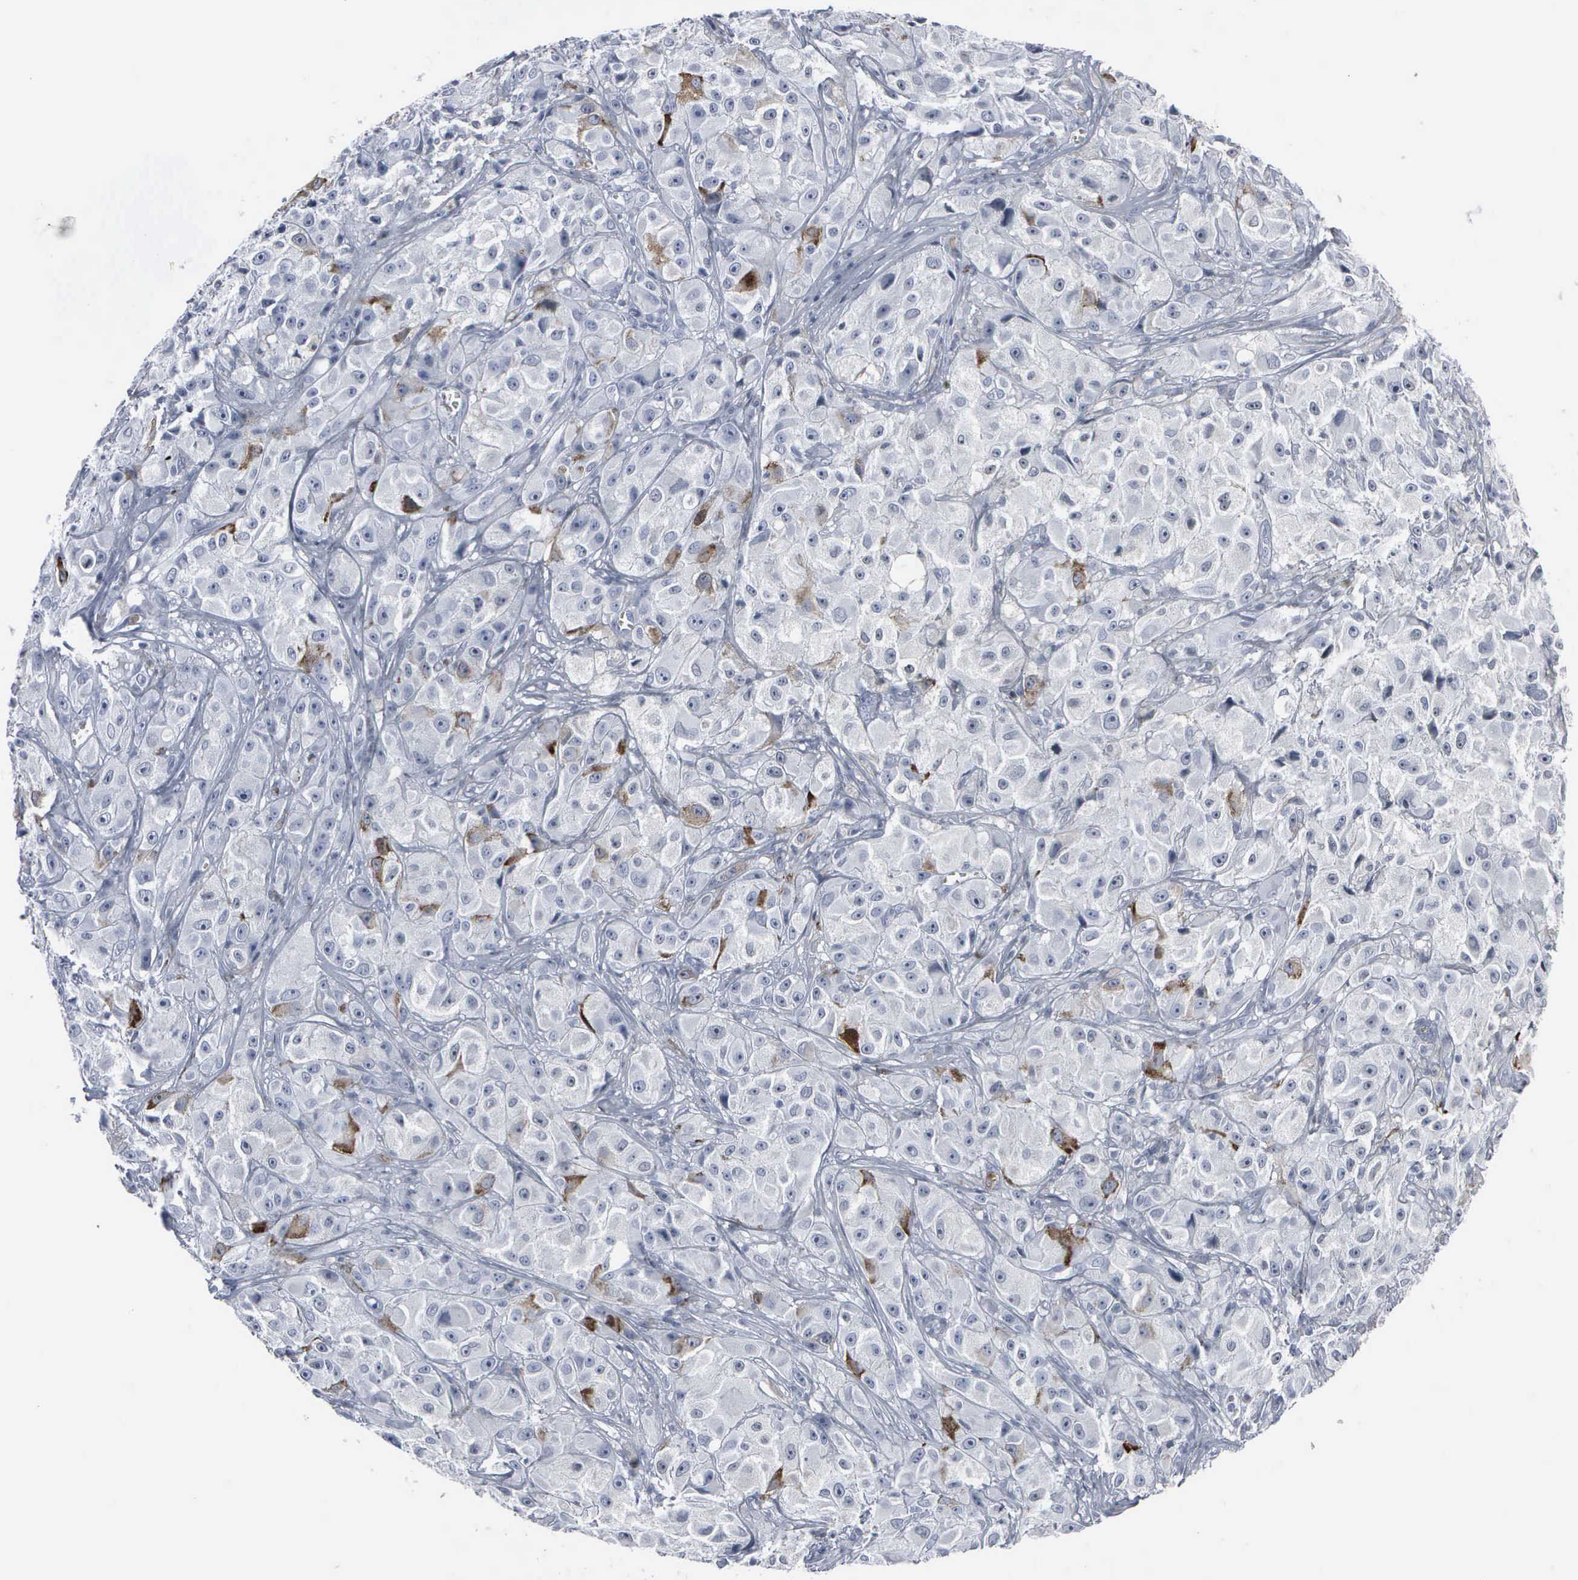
{"staining": {"intensity": "strong", "quantity": "<25%", "location": "cytoplasmic/membranous,nuclear"}, "tissue": "melanoma", "cell_type": "Tumor cells", "image_type": "cancer", "snomed": [{"axis": "morphology", "description": "Malignant melanoma, NOS"}, {"axis": "topography", "description": "Skin"}], "caption": "An image of melanoma stained for a protein exhibits strong cytoplasmic/membranous and nuclear brown staining in tumor cells.", "gene": "CCNB1", "patient": {"sex": "male", "age": 56}}